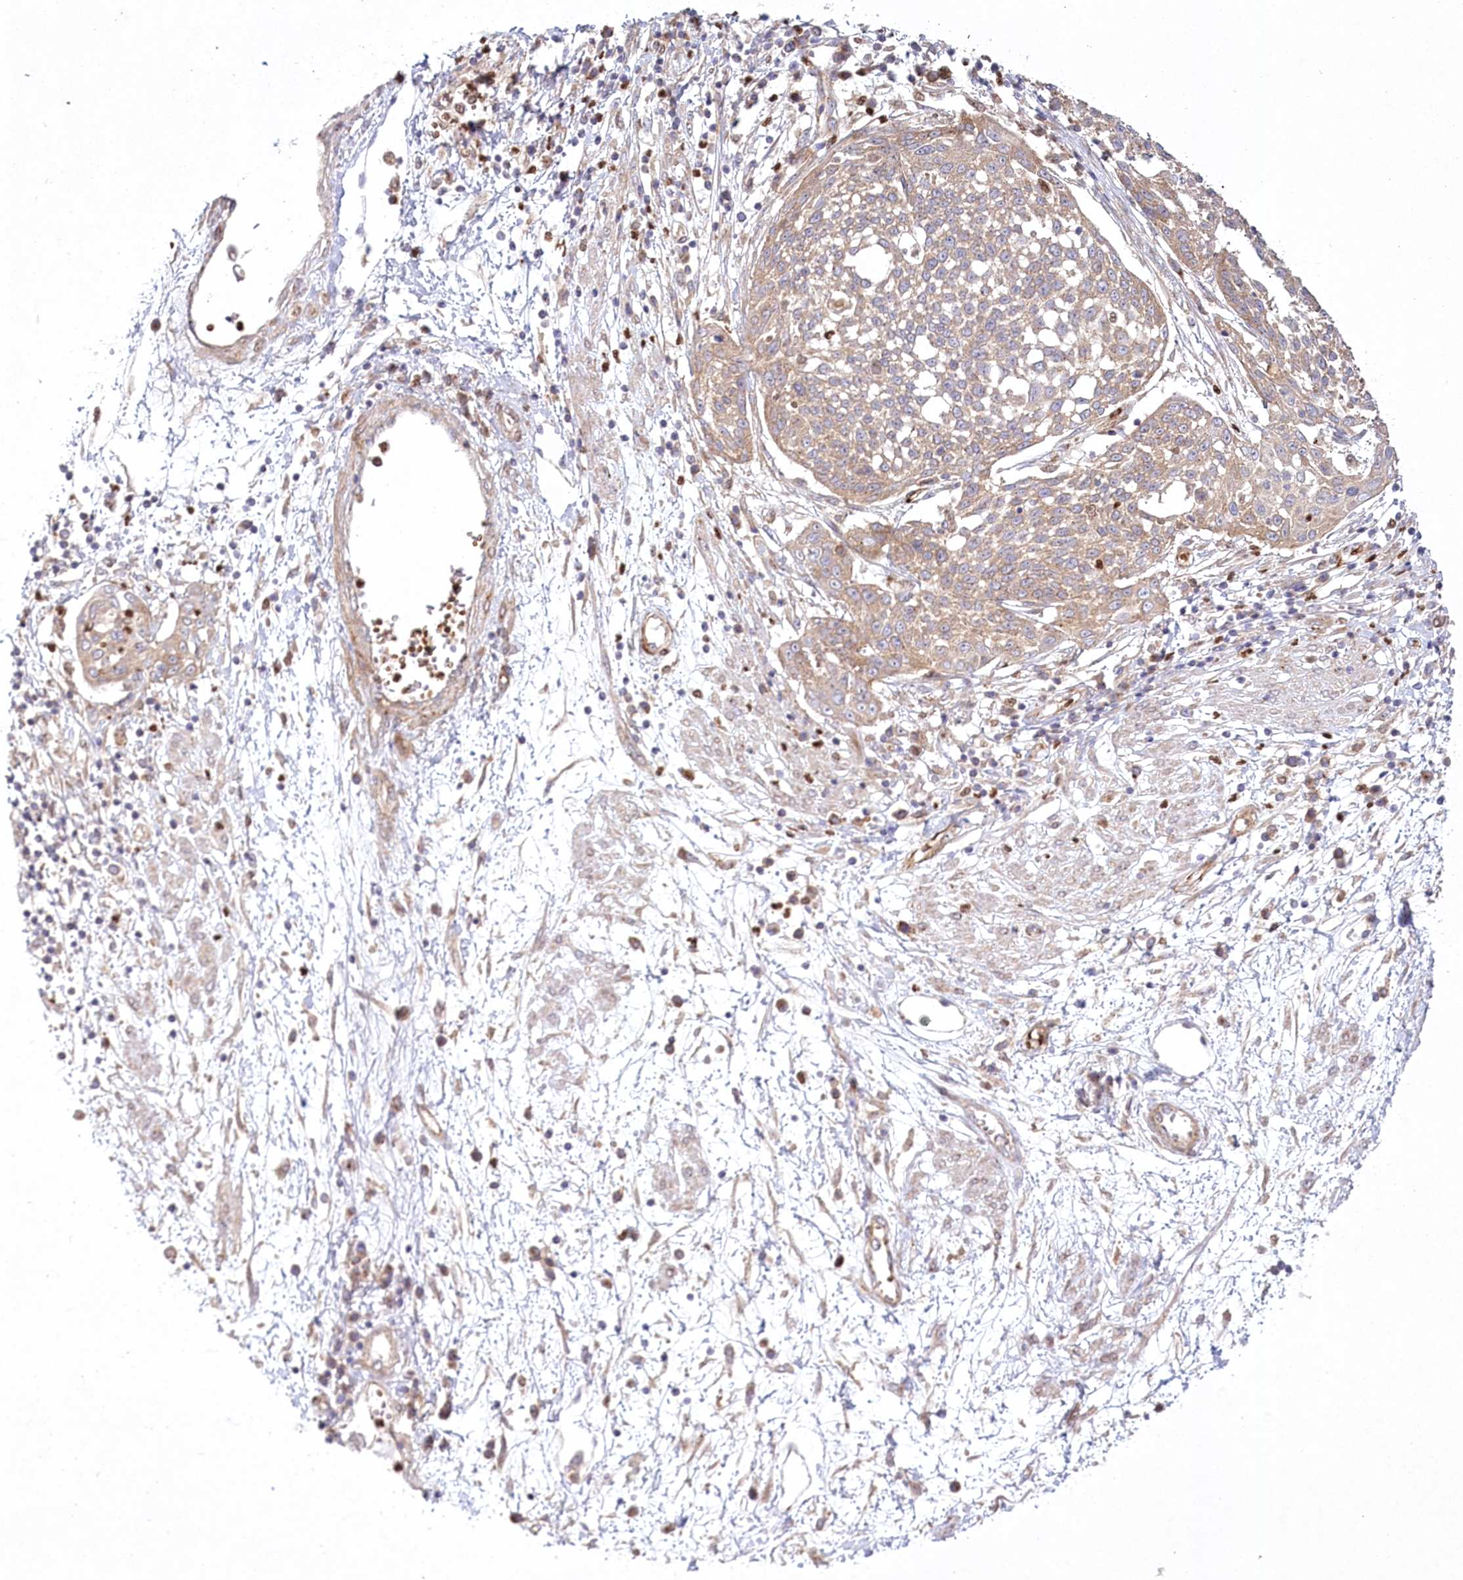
{"staining": {"intensity": "weak", "quantity": "25%-75%", "location": "cytoplasmic/membranous"}, "tissue": "cervical cancer", "cell_type": "Tumor cells", "image_type": "cancer", "snomed": [{"axis": "morphology", "description": "Squamous cell carcinoma, NOS"}, {"axis": "topography", "description": "Cervix"}], "caption": "Cervical cancer (squamous cell carcinoma) was stained to show a protein in brown. There is low levels of weak cytoplasmic/membranous expression in approximately 25%-75% of tumor cells. (Brightfield microscopy of DAB IHC at high magnification).", "gene": "COMMD3", "patient": {"sex": "female", "age": 34}}